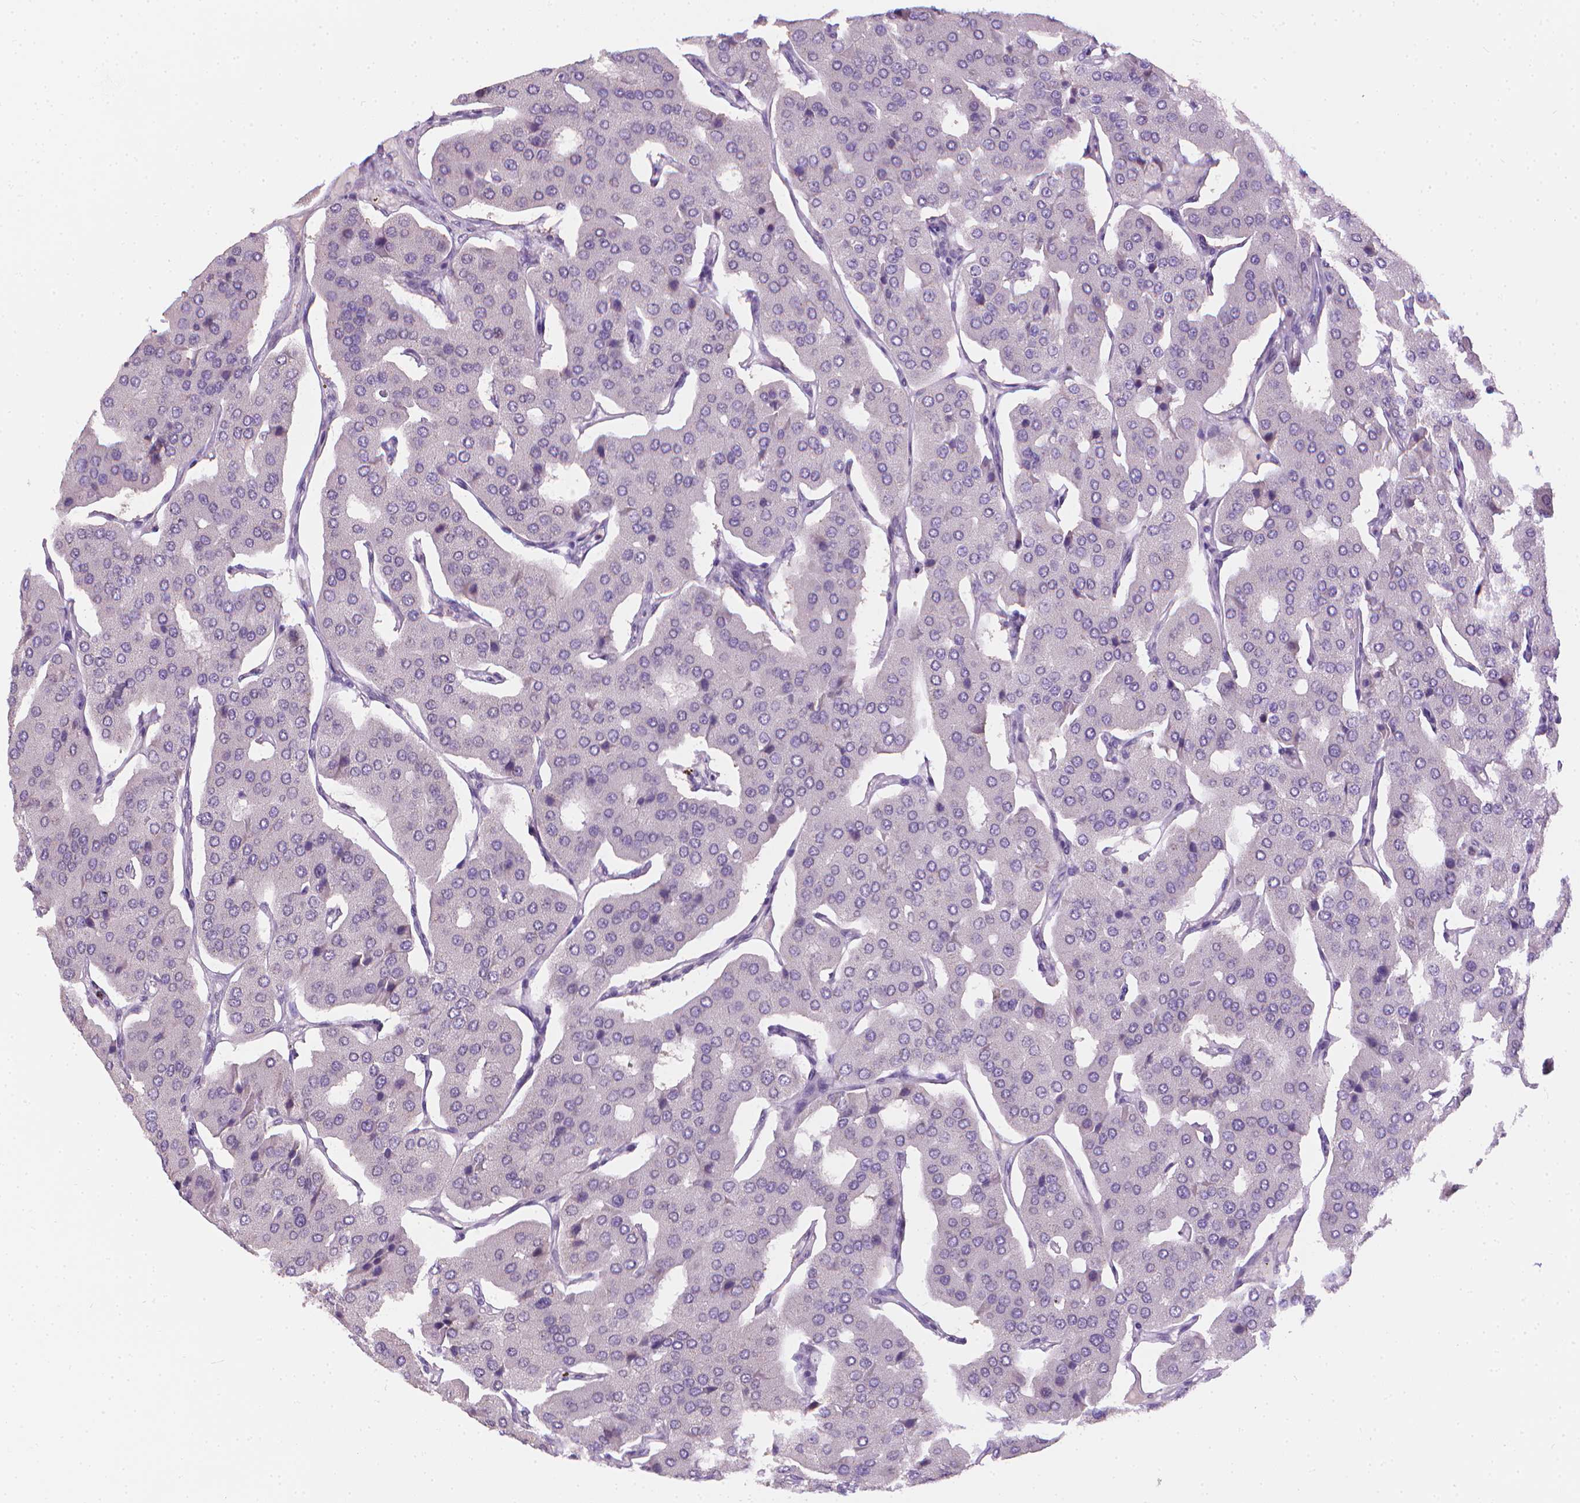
{"staining": {"intensity": "negative", "quantity": "none", "location": "none"}, "tissue": "parathyroid gland", "cell_type": "Glandular cells", "image_type": "normal", "snomed": [{"axis": "morphology", "description": "Normal tissue, NOS"}, {"axis": "morphology", "description": "Adenoma, NOS"}, {"axis": "topography", "description": "Parathyroid gland"}], "caption": "Human parathyroid gland stained for a protein using immunohistochemistry displays no staining in glandular cells.", "gene": "NCAN", "patient": {"sex": "female", "age": 86}}